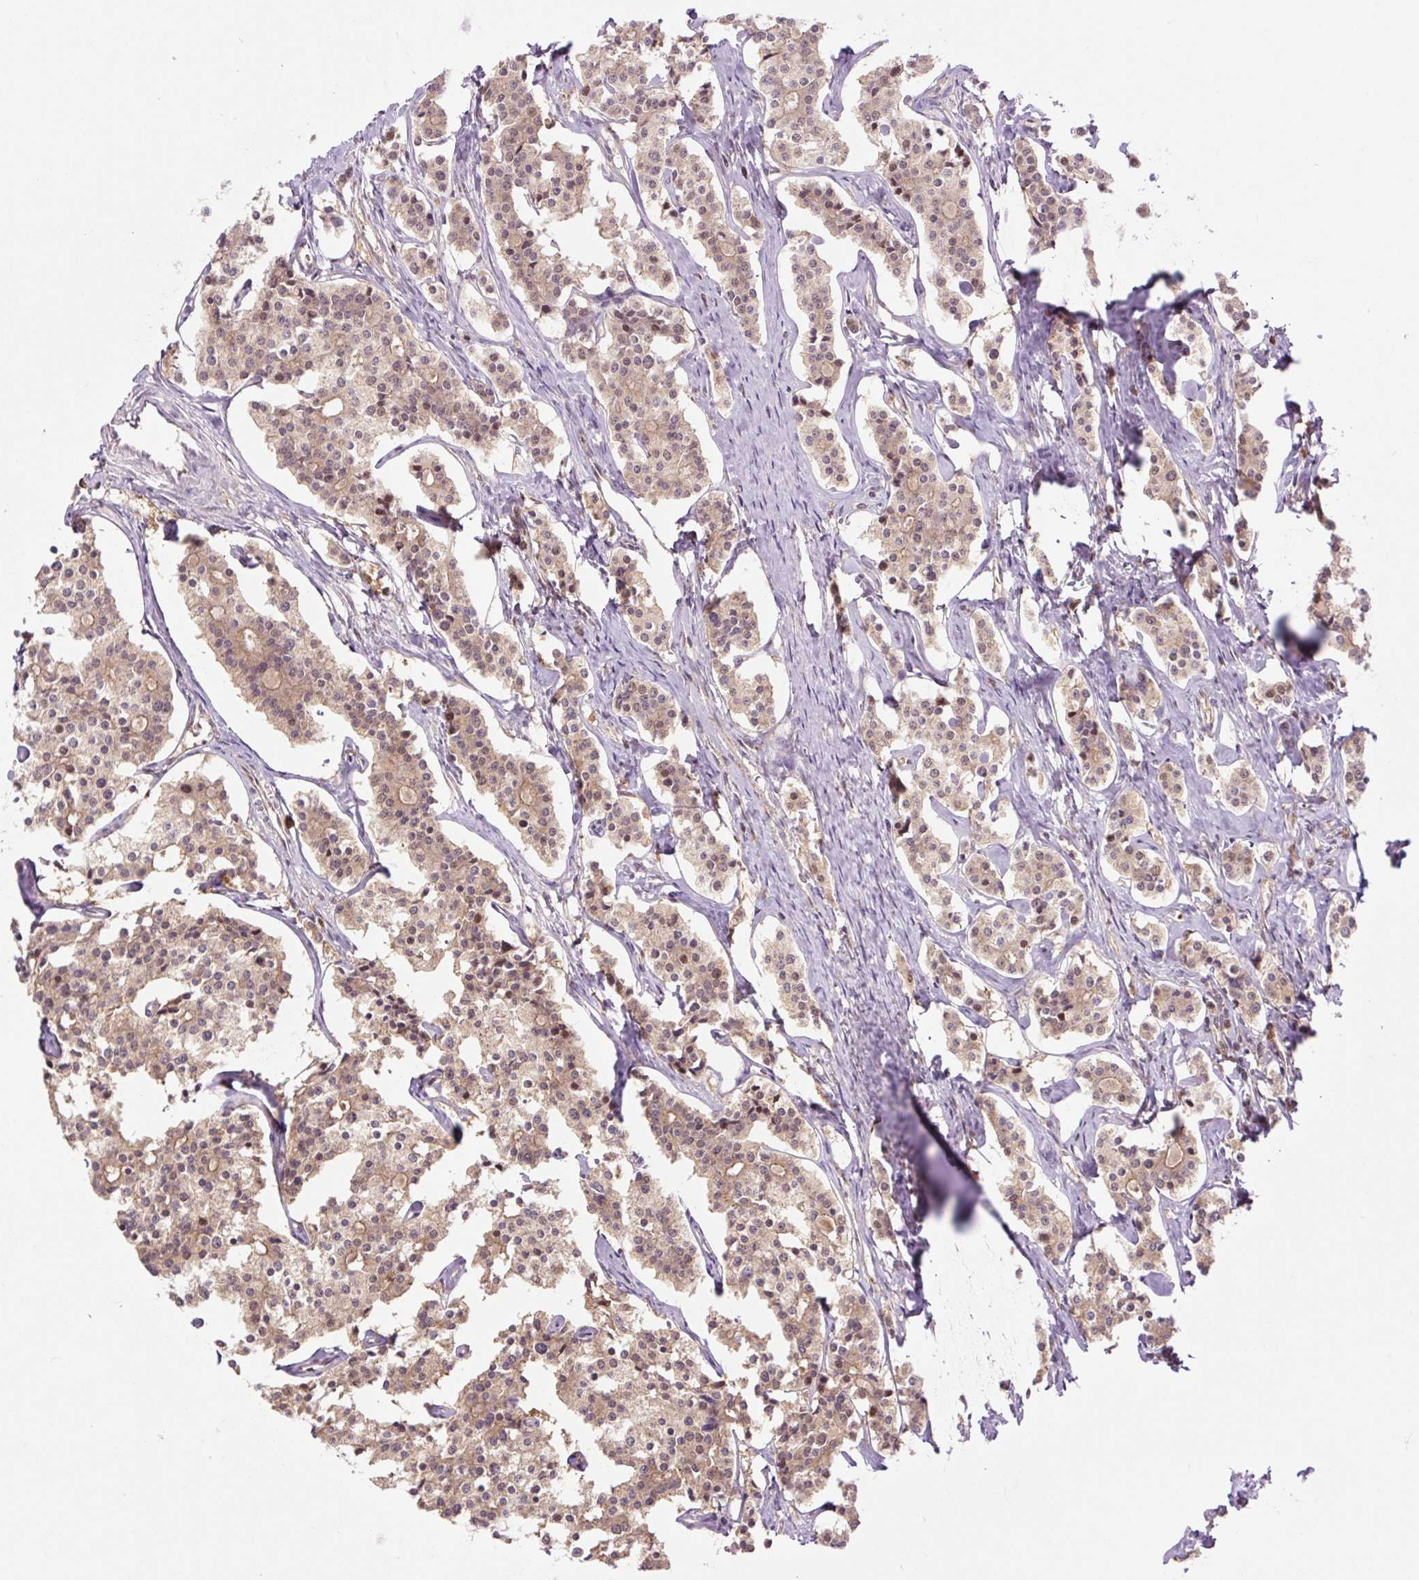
{"staining": {"intensity": "moderate", "quantity": ">75%", "location": "cytoplasmic/membranous,nuclear"}, "tissue": "carcinoid", "cell_type": "Tumor cells", "image_type": "cancer", "snomed": [{"axis": "morphology", "description": "Carcinoid, malignant, NOS"}, {"axis": "topography", "description": "Small intestine"}], "caption": "Approximately >75% of tumor cells in malignant carcinoid show moderate cytoplasmic/membranous and nuclear protein staining as visualized by brown immunohistochemical staining.", "gene": "TPT1", "patient": {"sex": "male", "age": 63}}